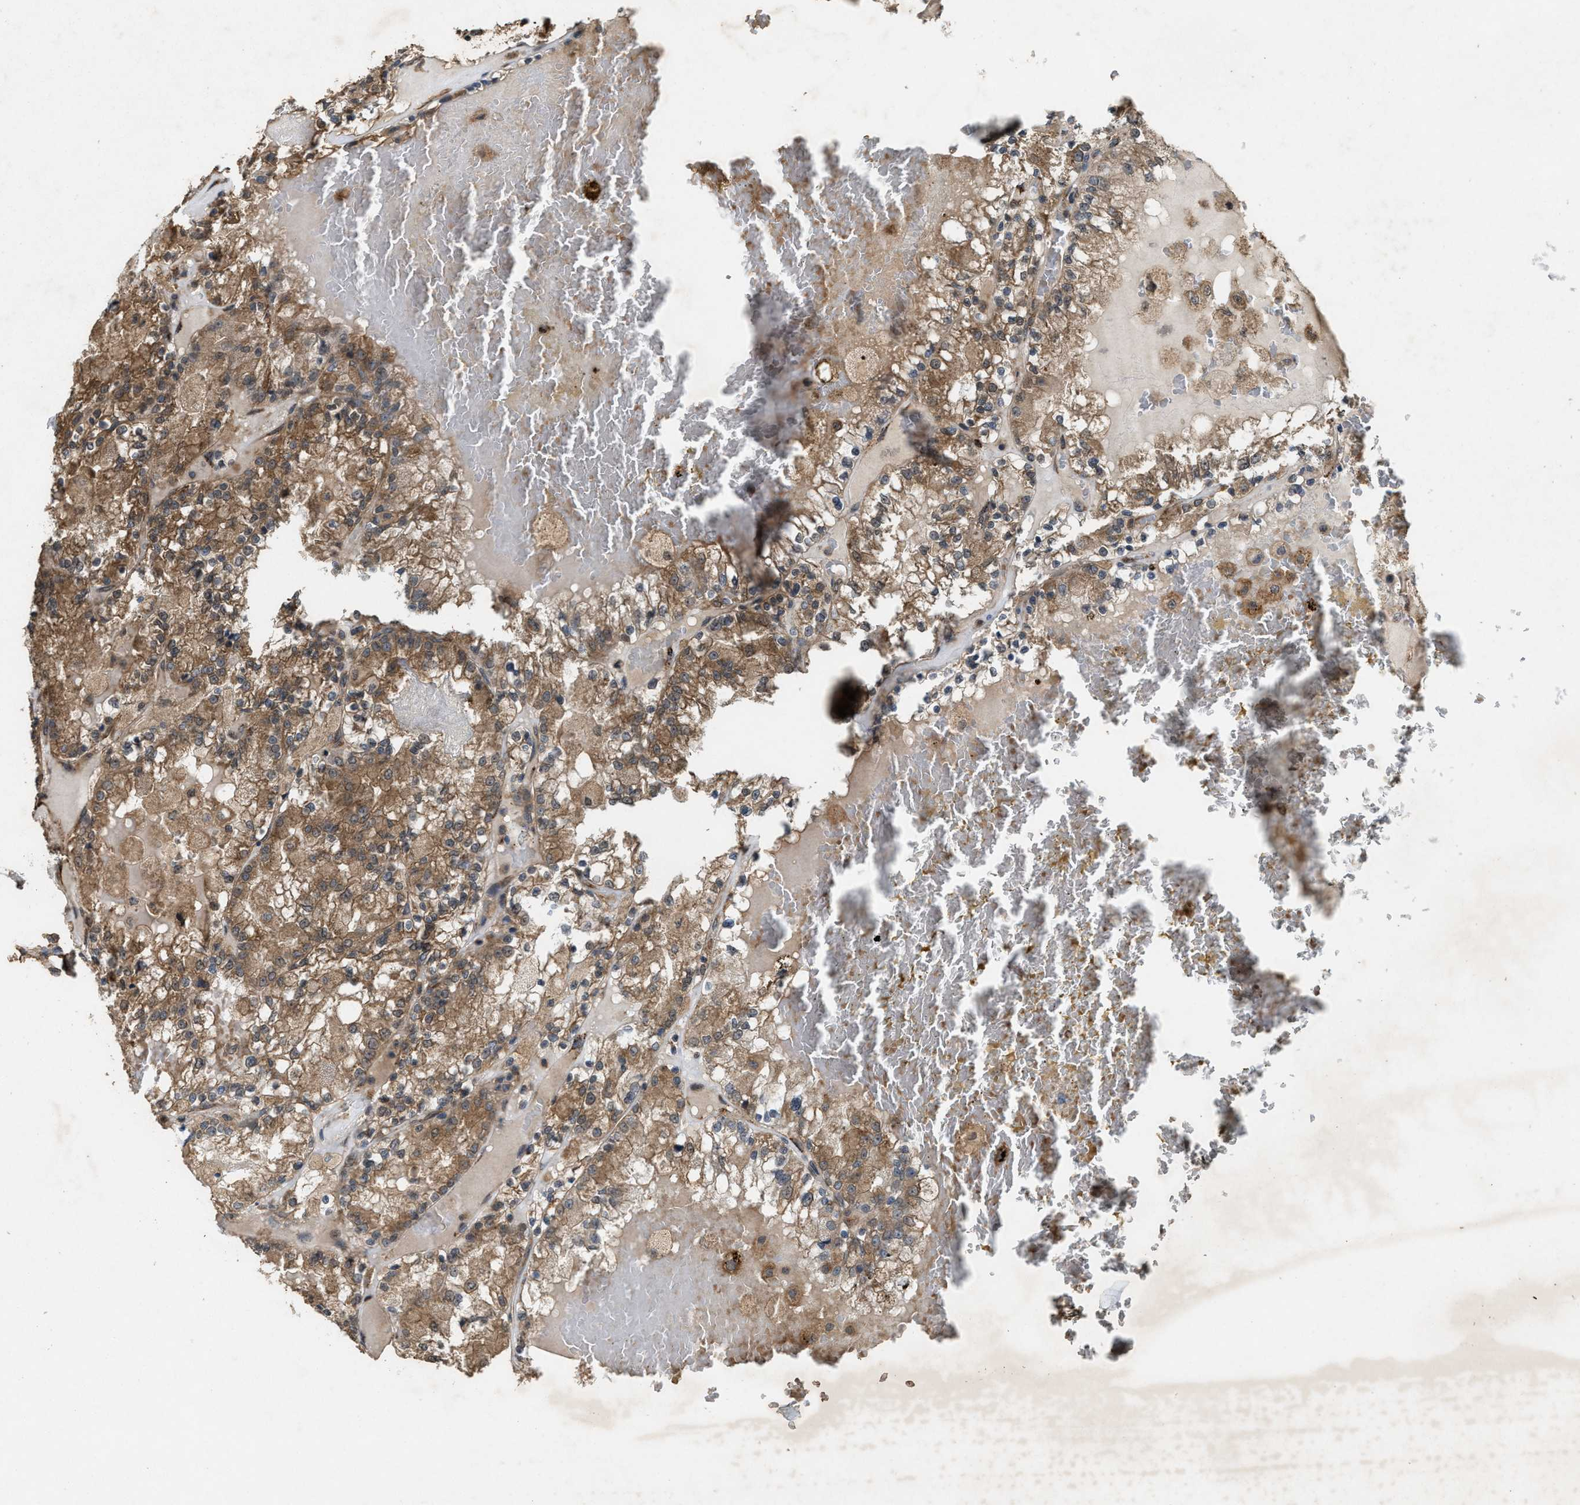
{"staining": {"intensity": "moderate", "quantity": ">75%", "location": "cytoplasmic/membranous"}, "tissue": "renal cancer", "cell_type": "Tumor cells", "image_type": "cancer", "snomed": [{"axis": "morphology", "description": "Adenocarcinoma, NOS"}, {"axis": "topography", "description": "Kidney"}], "caption": "There is medium levels of moderate cytoplasmic/membranous expression in tumor cells of renal cancer (adenocarcinoma), as demonstrated by immunohistochemical staining (brown color).", "gene": "ARHGEF5", "patient": {"sex": "female", "age": 56}}